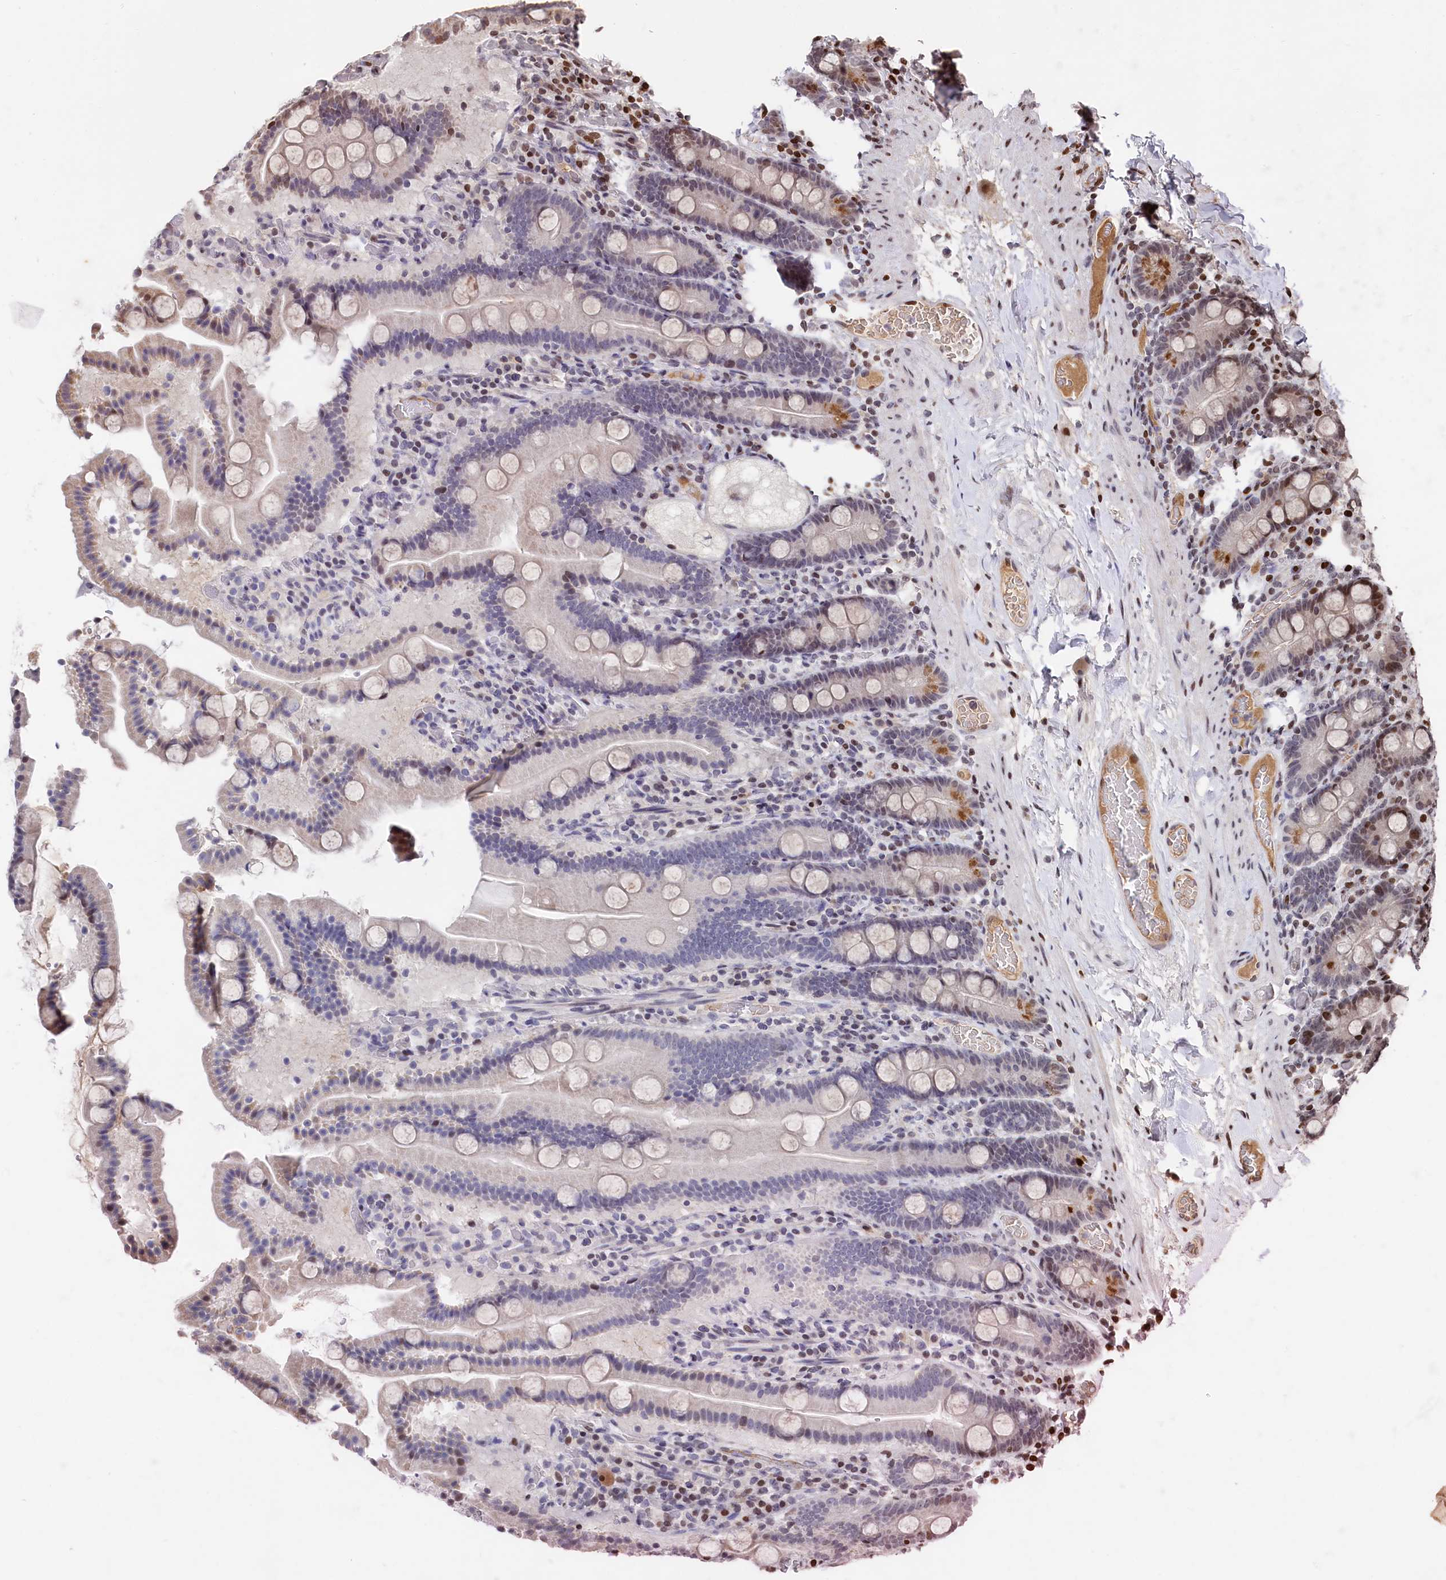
{"staining": {"intensity": "strong", "quantity": "<25%", "location": "nuclear"}, "tissue": "duodenum", "cell_type": "Glandular cells", "image_type": "normal", "snomed": [{"axis": "morphology", "description": "Normal tissue, NOS"}, {"axis": "topography", "description": "Duodenum"}], "caption": "Protein staining by immunohistochemistry (IHC) exhibits strong nuclear positivity in about <25% of glandular cells in unremarkable duodenum. Using DAB (3,3'-diaminobenzidine) (brown) and hematoxylin (blue) stains, captured at high magnification using brightfield microscopy.", "gene": "MCF2L2", "patient": {"sex": "male", "age": 55}}